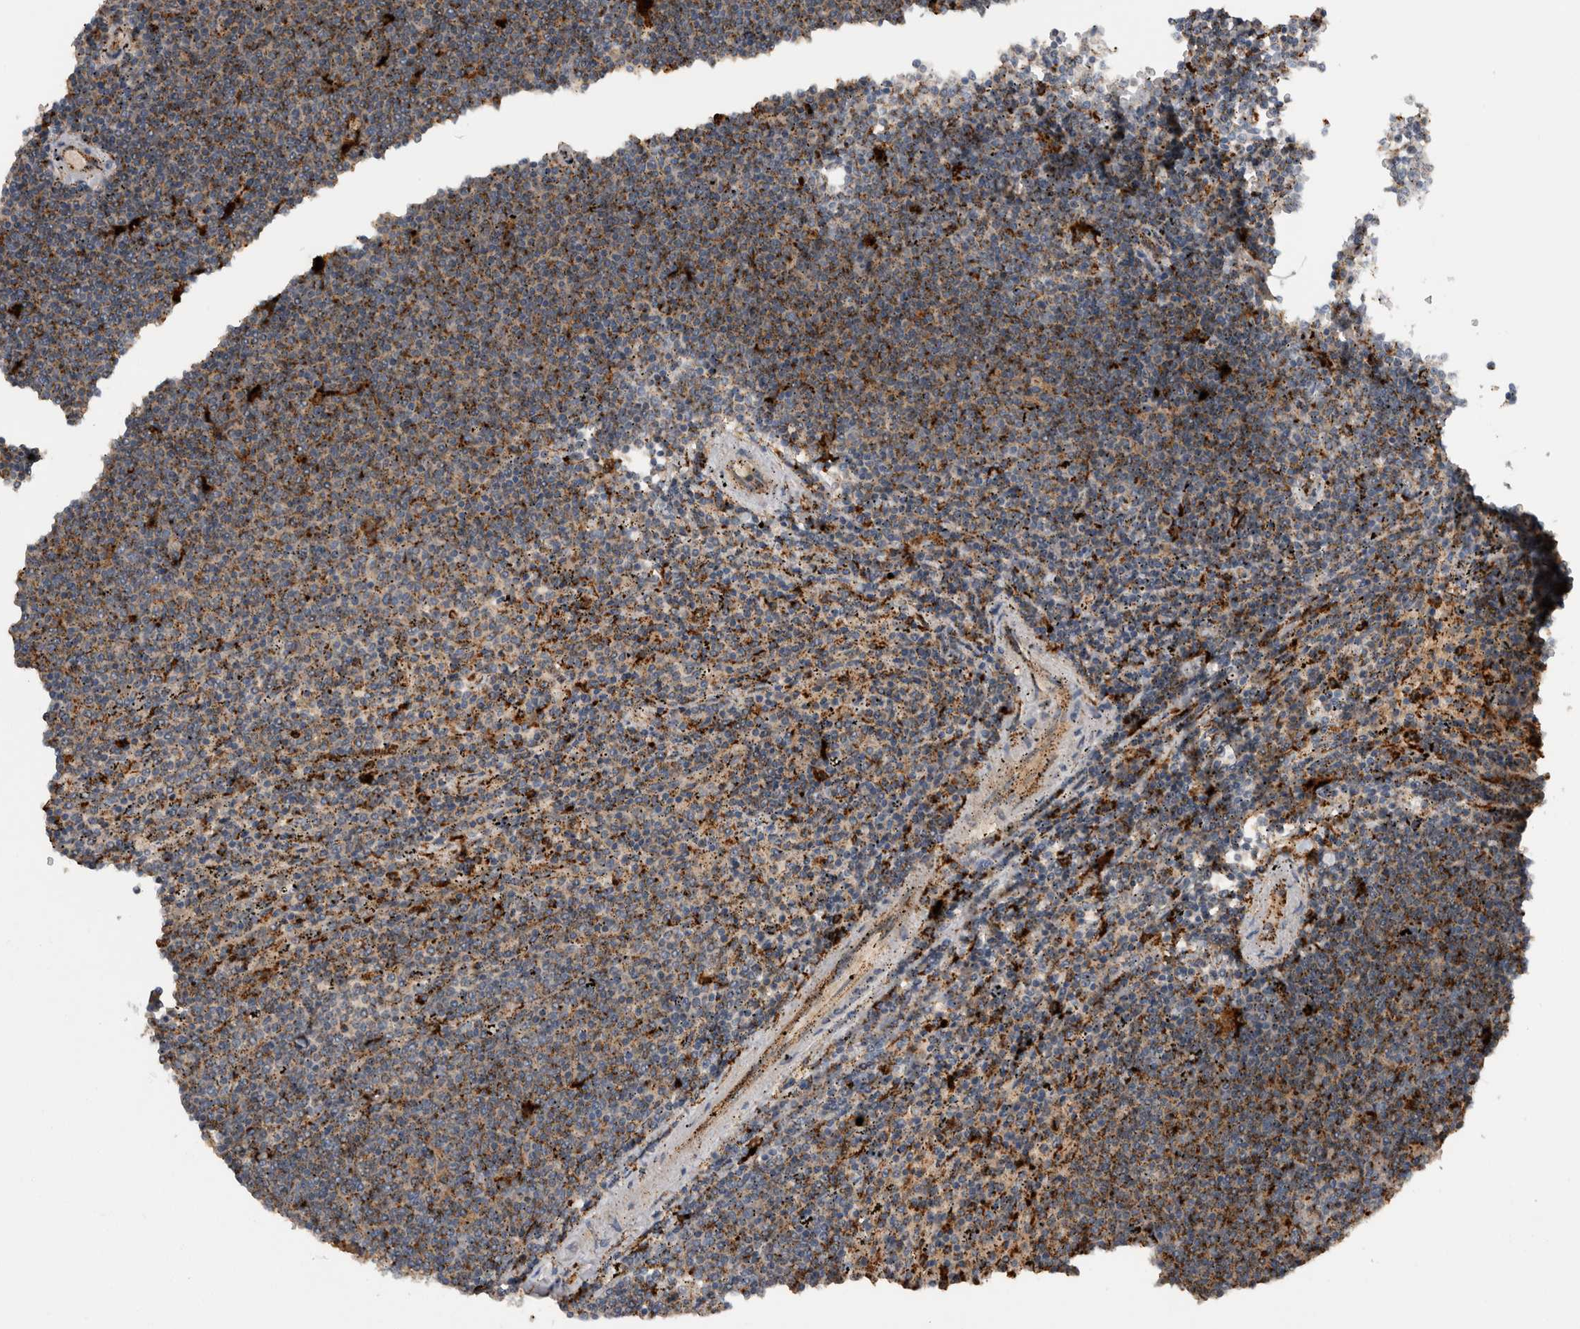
{"staining": {"intensity": "moderate", "quantity": ">75%", "location": "cytoplasmic/membranous"}, "tissue": "lymphoma", "cell_type": "Tumor cells", "image_type": "cancer", "snomed": [{"axis": "morphology", "description": "Malignant lymphoma, non-Hodgkin's type, Low grade"}, {"axis": "topography", "description": "Spleen"}], "caption": "Immunohistochemical staining of human lymphoma demonstrates moderate cytoplasmic/membranous protein staining in about >75% of tumor cells. The staining was performed using DAB (3,3'-diaminobenzidine), with brown indicating positive protein expression. Nuclei are stained blue with hematoxylin.", "gene": "CTSZ", "patient": {"sex": "female", "age": 50}}